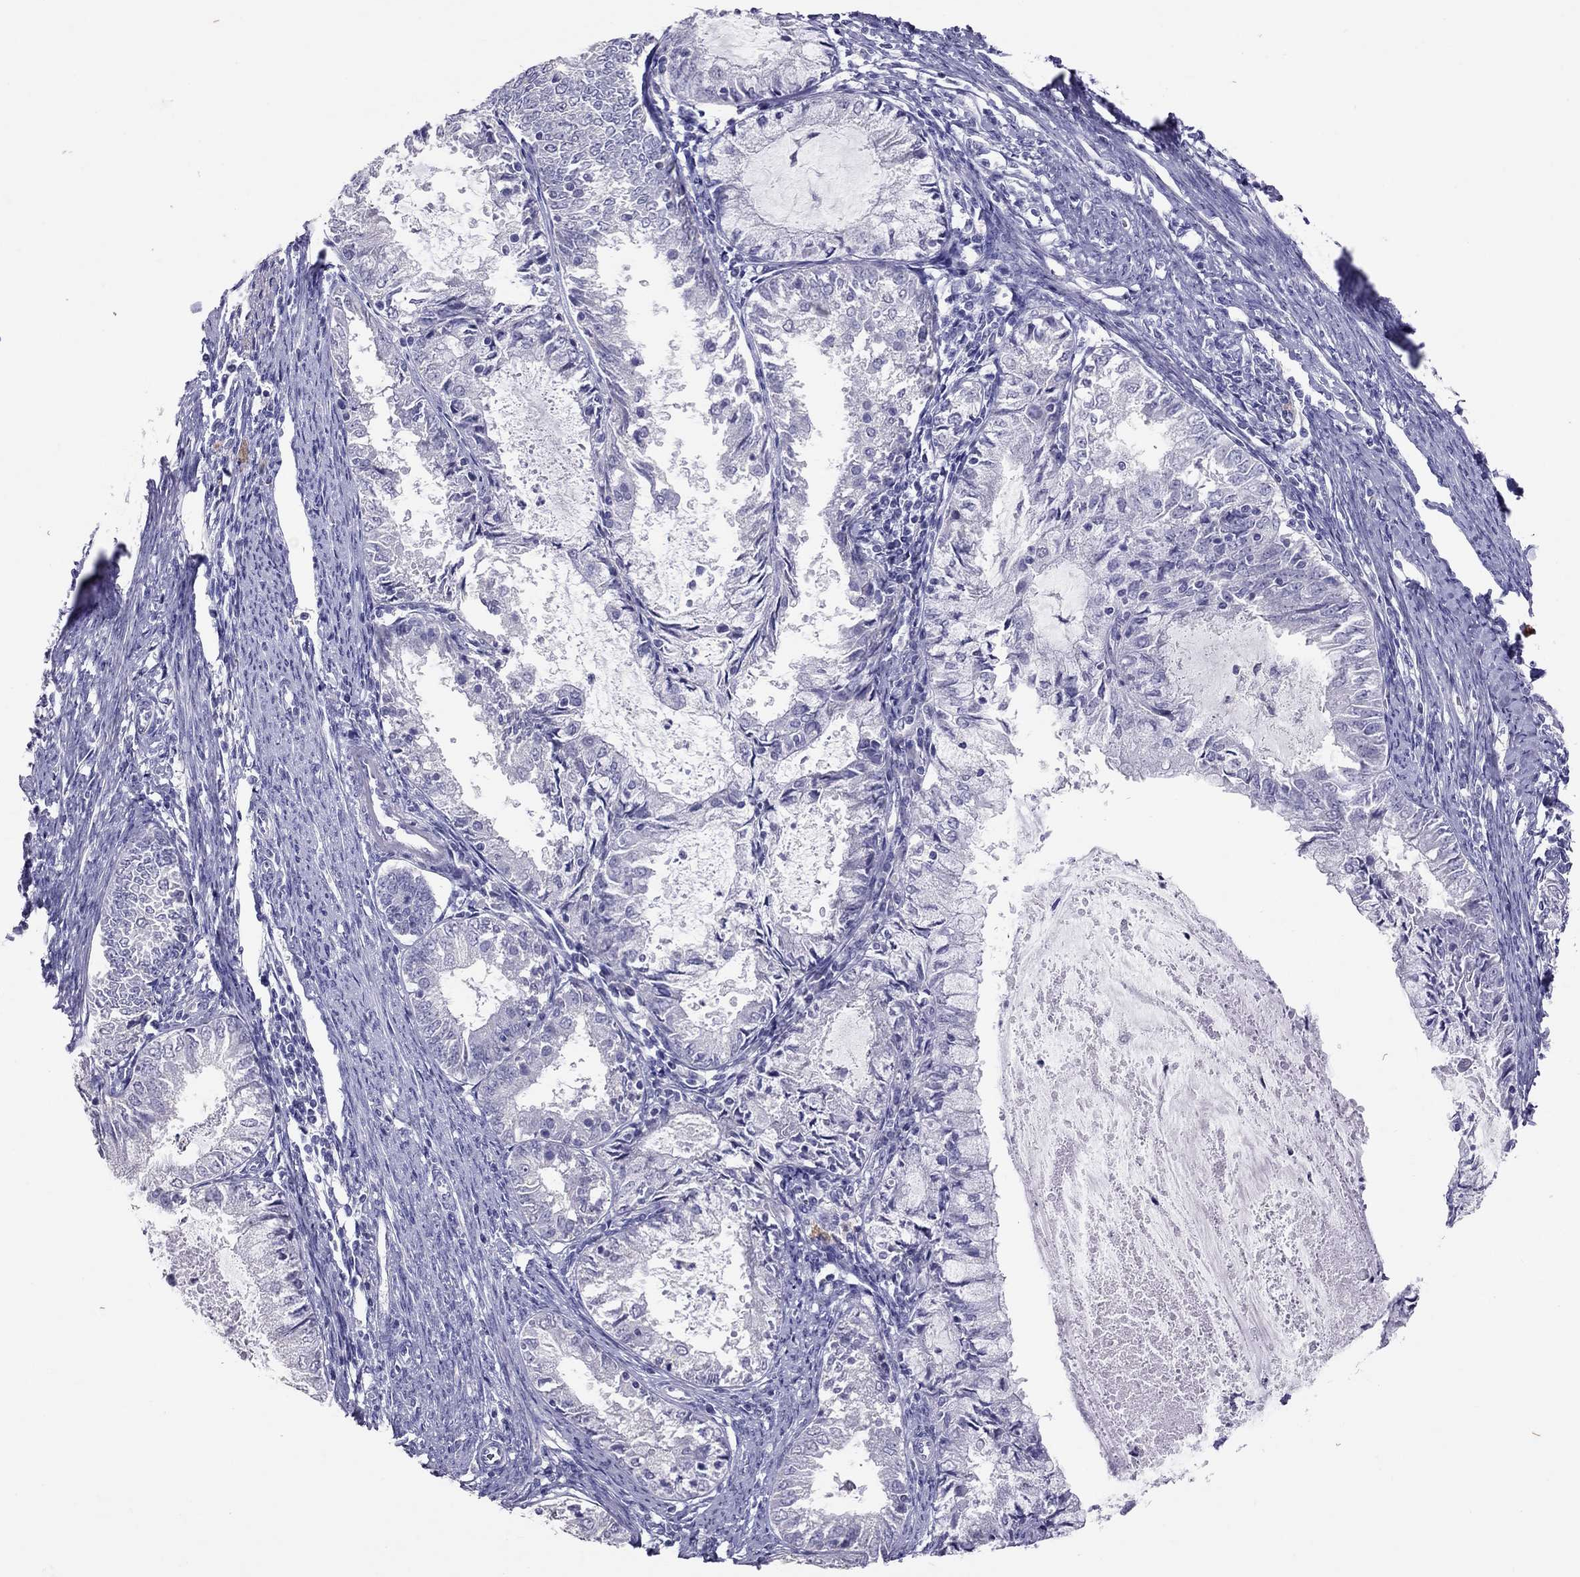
{"staining": {"intensity": "negative", "quantity": "none", "location": "none"}, "tissue": "endometrial cancer", "cell_type": "Tumor cells", "image_type": "cancer", "snomed": [{"axis": "morphology", "description": "Adenocarcinoma, NOS"}, {"axis": "topography", "description": "Endometrium"}], "caption": "Endometrial cancer was stained to show a protein in brown. There is no significant staining in tumor cells.", "gene": "PSMB11", "patient": {"sex": "female", "age": 57}}